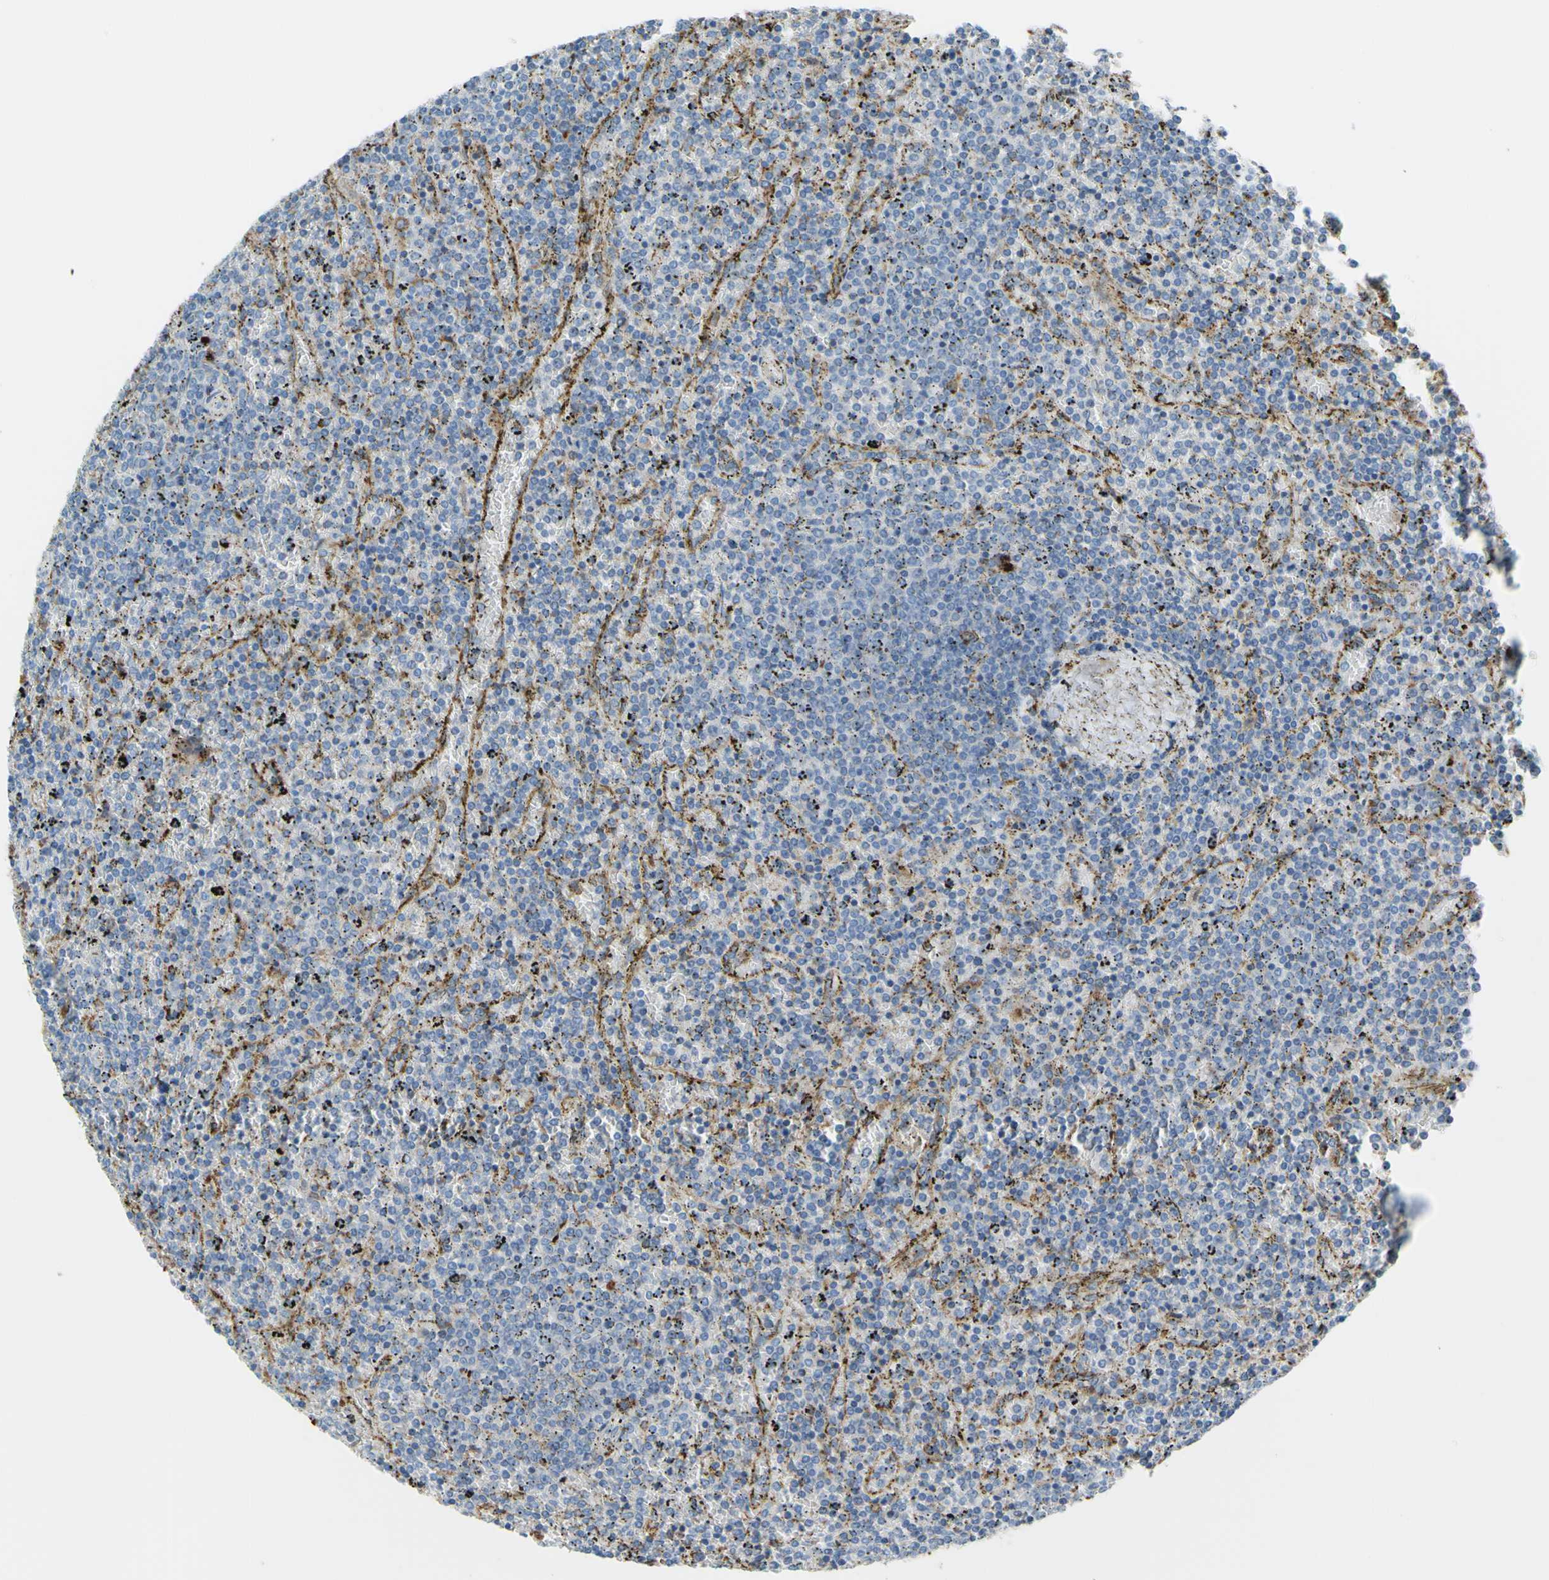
{"staining": {"intensity": "negative", "quantity": "none", "location": "none"}, "tissue": "lymphoma", "cell_type": "Tumor cells", "image_type": "cancer", "snomed": [{"axis": "morphology", "description": "Malignant lymphoma, non-Hodgkin's type, Low grade"}, {"axis": "topography", "description": "Spleen"}], "caption": "Lymphoma stained for a protein using immunohistochemistry shows no expression tumor cells.", "gene": "CTSD", "patient": {"sex": "female", "age": 77}}